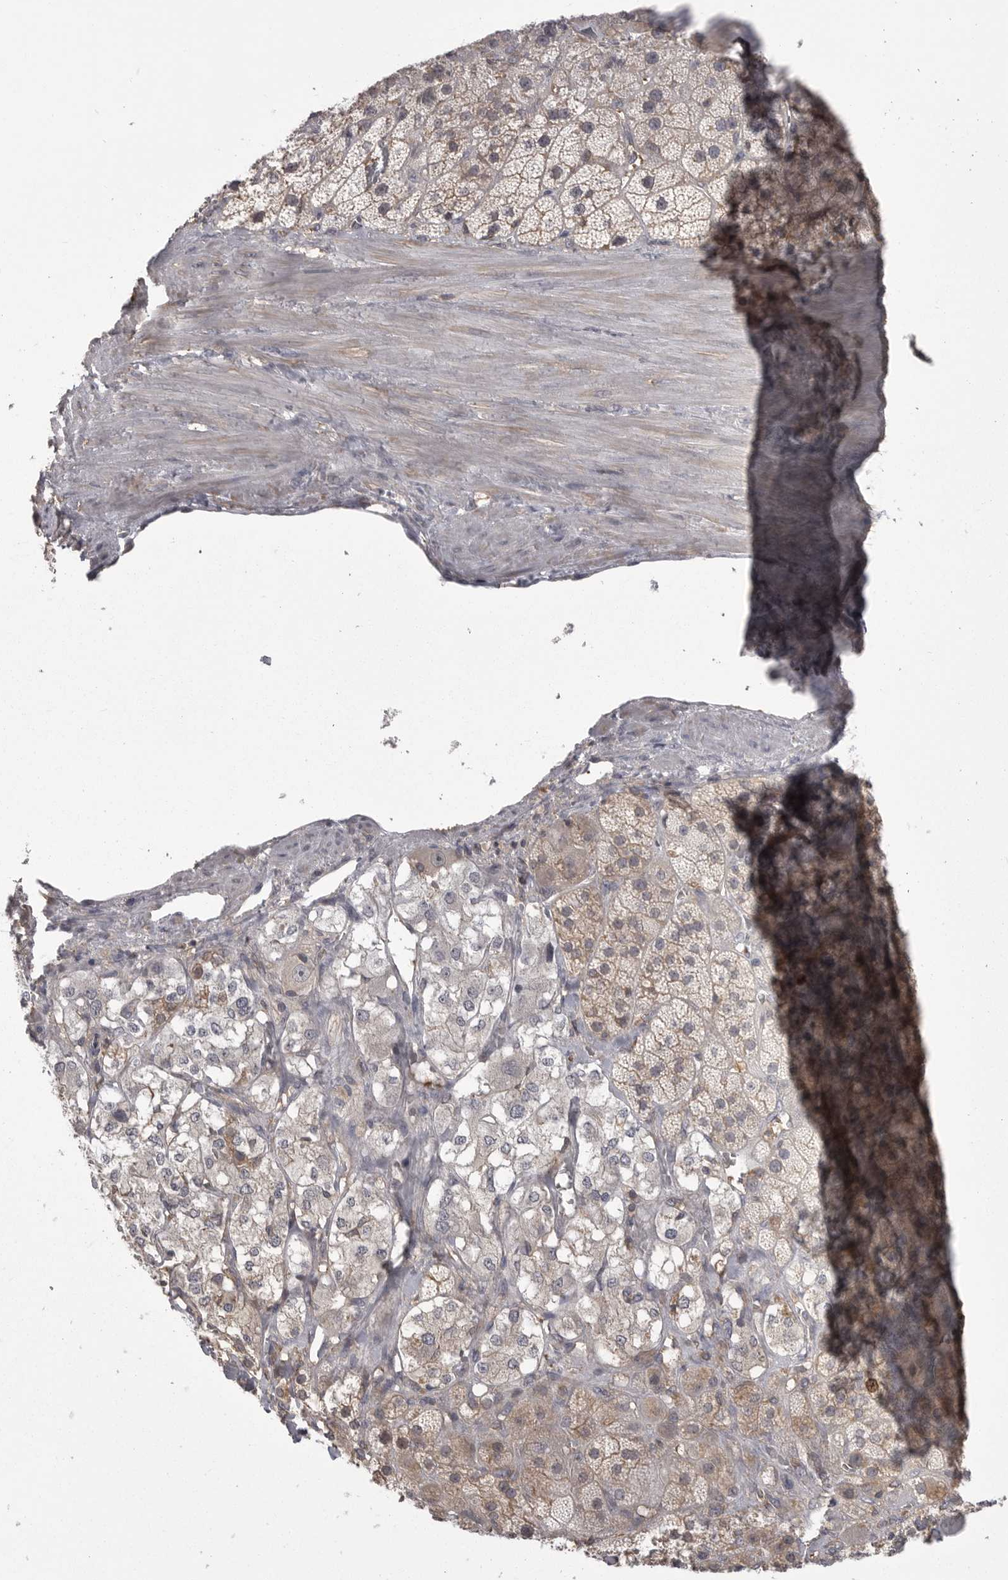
{"staining": {"intensity": "strong", "quantity": "<25%", "location": "cytoplasmic/membranous,nuclear"}, "tissue": "adrenal gland", "cell_type": "Glandular cells", "image_type": "normal", "snomed": [{"axis": "morphology", "description": "Normal tissue, NOS"}, {"axis": "topography", "description": "Adrenal gland"}], "caption": "The immunohistochemical stain labels strong cytoplasmic/membranous,nuclear positivity in glandular cells of unremarkable adrenal gland.", "gene": "TOP2A", "patient": {"sex": "male", "age": 57}}